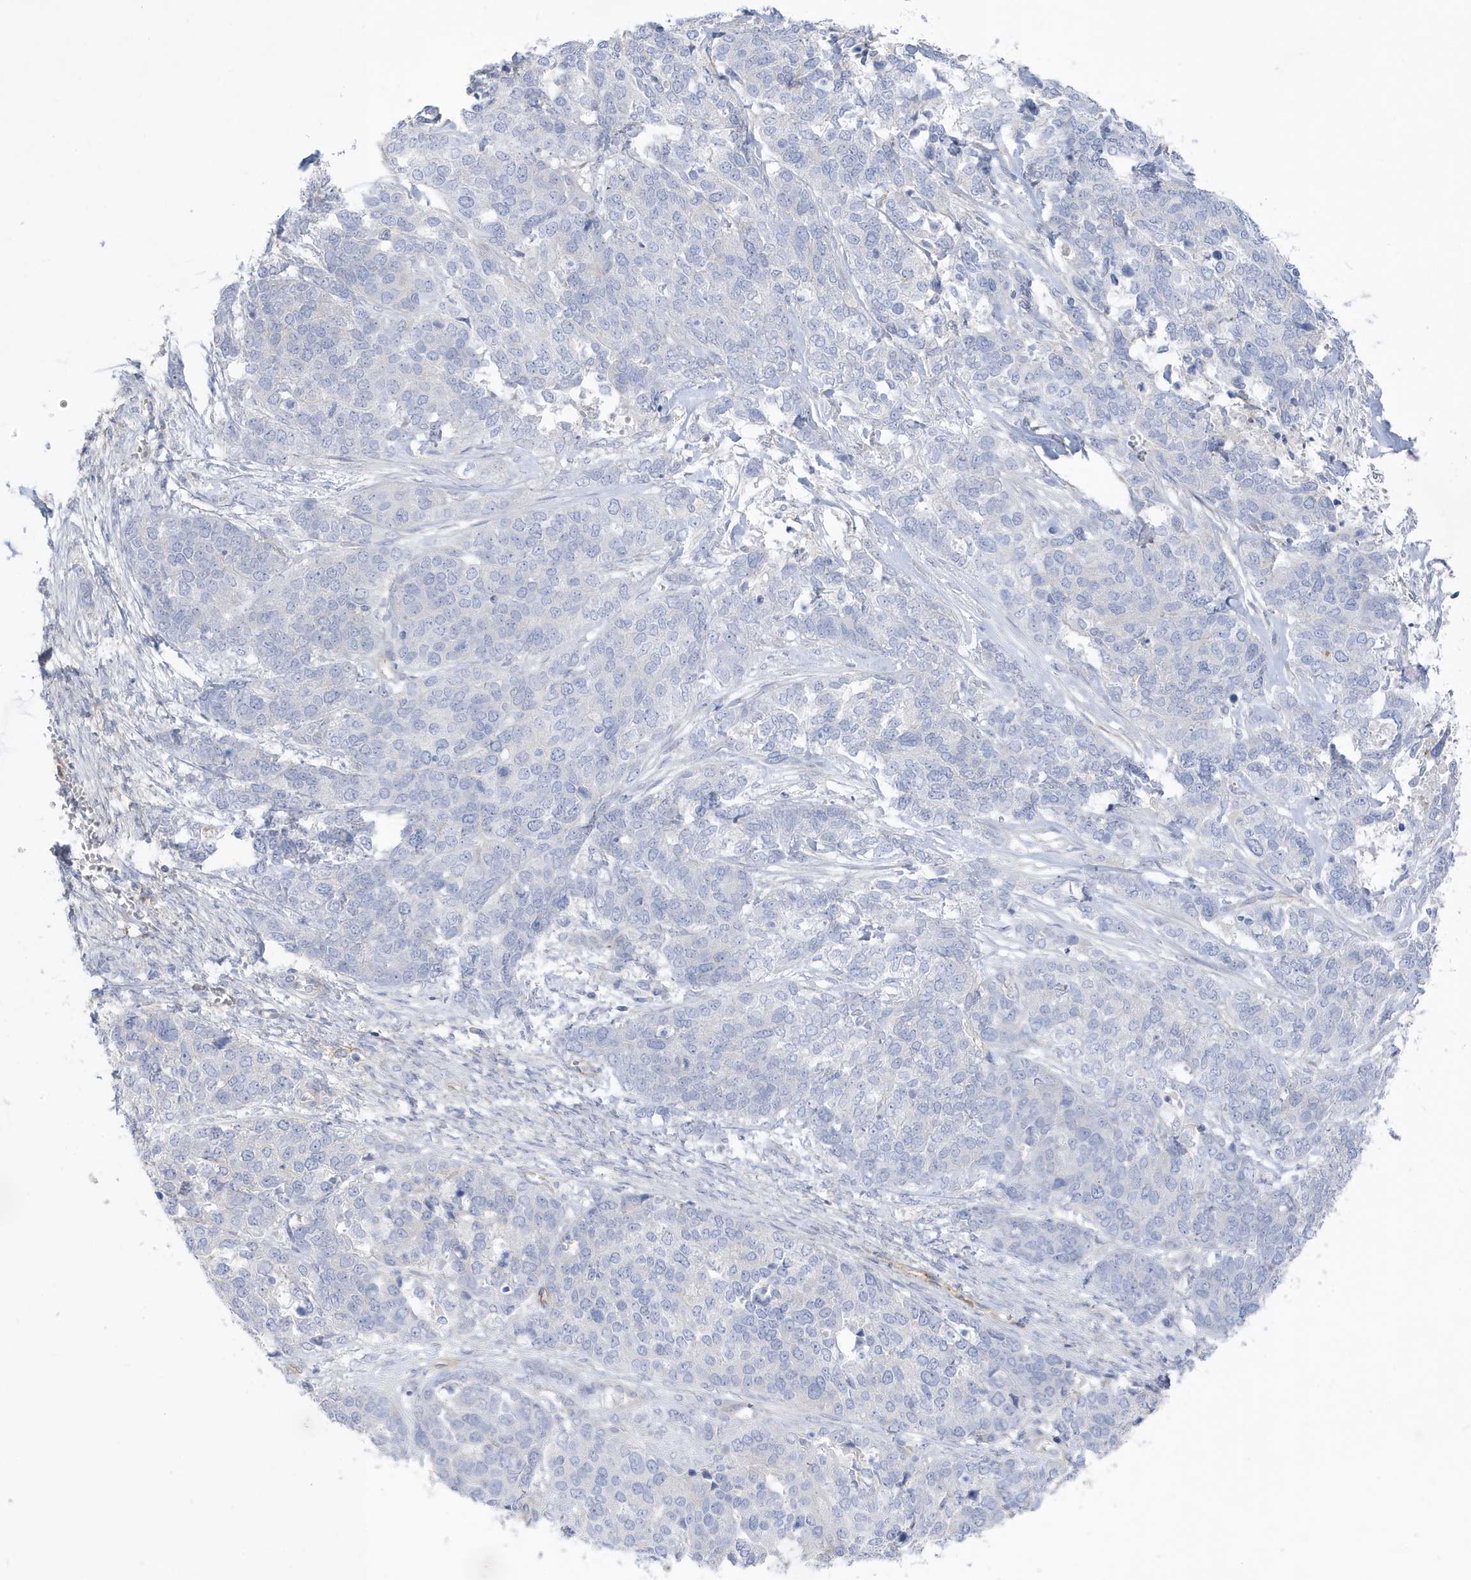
{"staining": {"intensity": "negative", "quantity": "none", "location": "none"}, "tissue": "ovarian cancer", "cell_type": "Tumor cells", "image_type": "cancer", "snomed": [{"axis": "morphology", "description": "Cystadenocarcinoma, serous, NOS"}, {"axis": "topography", "description": "Ovary"}], "caption": "High power microscopy image of an immunohistochemistry histopathology image of ovarian cancer, revealing no significant staining in tumor cells.", "gene": "ATP13A5", "patient": {"sex": "female", "age": 44}}